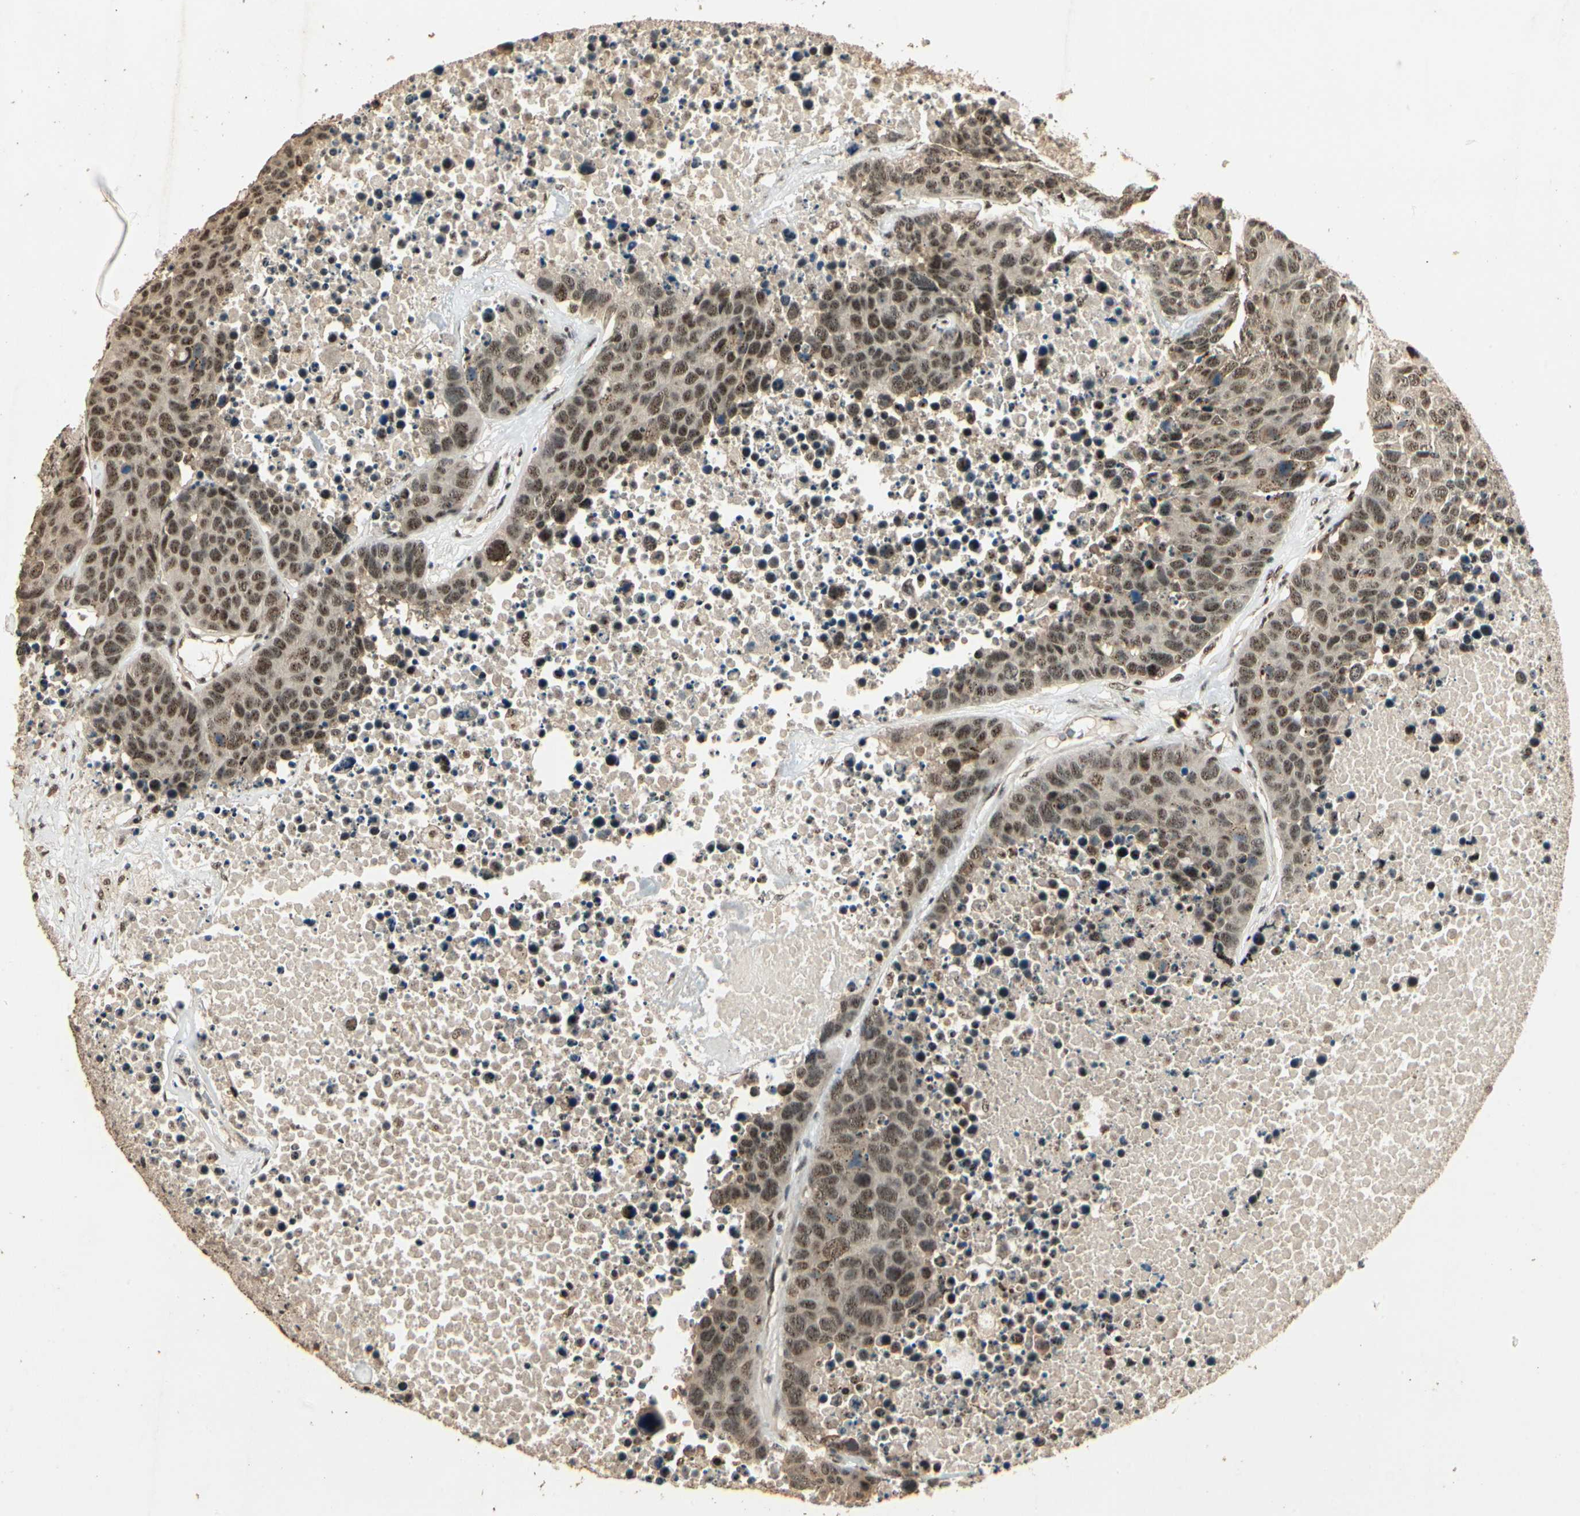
{"staining": {"intensity": "moderate", "quantity": ">75%", "location": "nuclear"}, "tissue": "carcinoid", "cell_type": "Tumor cells", "image_type": "cancer", "snomed": [{"axis": "morphology", "description": "Carcinoid, malignant, NOS"}, {"axis": "topography", "description": "Lung"}], "caption": "Immunohistochemical staining of human carcinoid displays medium levels of moderate nuclear expression in approximately >75% of tumor cells.", "gene": "RBM25", "patient": {"sex": "male", "age": 60}}